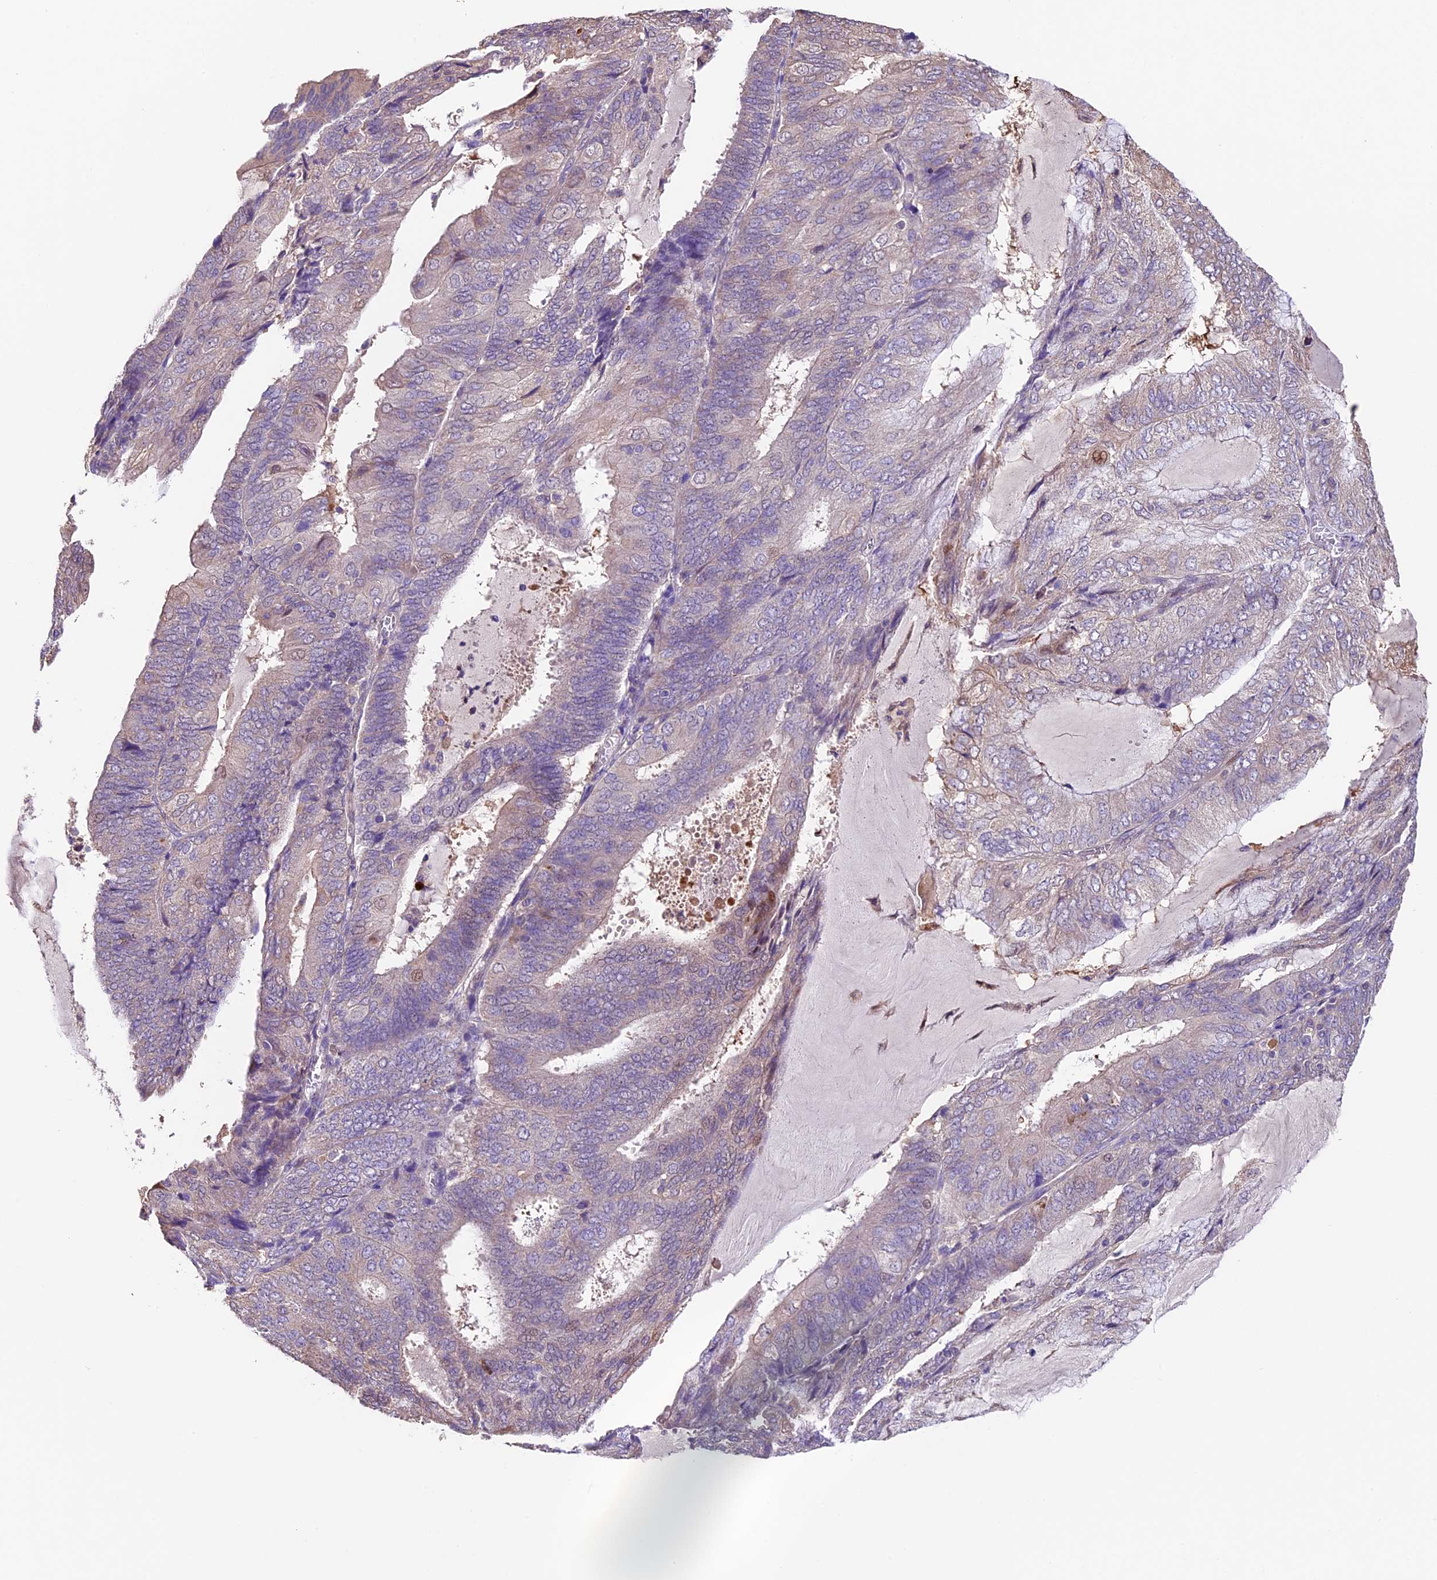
{"staining": {"intensity": "negative", "quantity": "none", "location": "none"}, "tissue": "endometrial cancer", "cell_type": "Tumor cells", "image_type": "cancer", "snomed": [{"axis": "morphology", "description": "Adenocarcinoma, NOS"}, {"axis": "topography", "description": "Endometrium"}], "caption": "The photomicrograph exhibits no staining of tumor cells in endometrial adenocarcinoma. (Stains: DAB (3,3'-diaminobenzidine) immunohistochemistry with hematoxylin counter stain, Microscopy: brightfield microscopy at high magnification).", "gene": "SBNO2", "patient": {"sex": "female", "age": 81}}